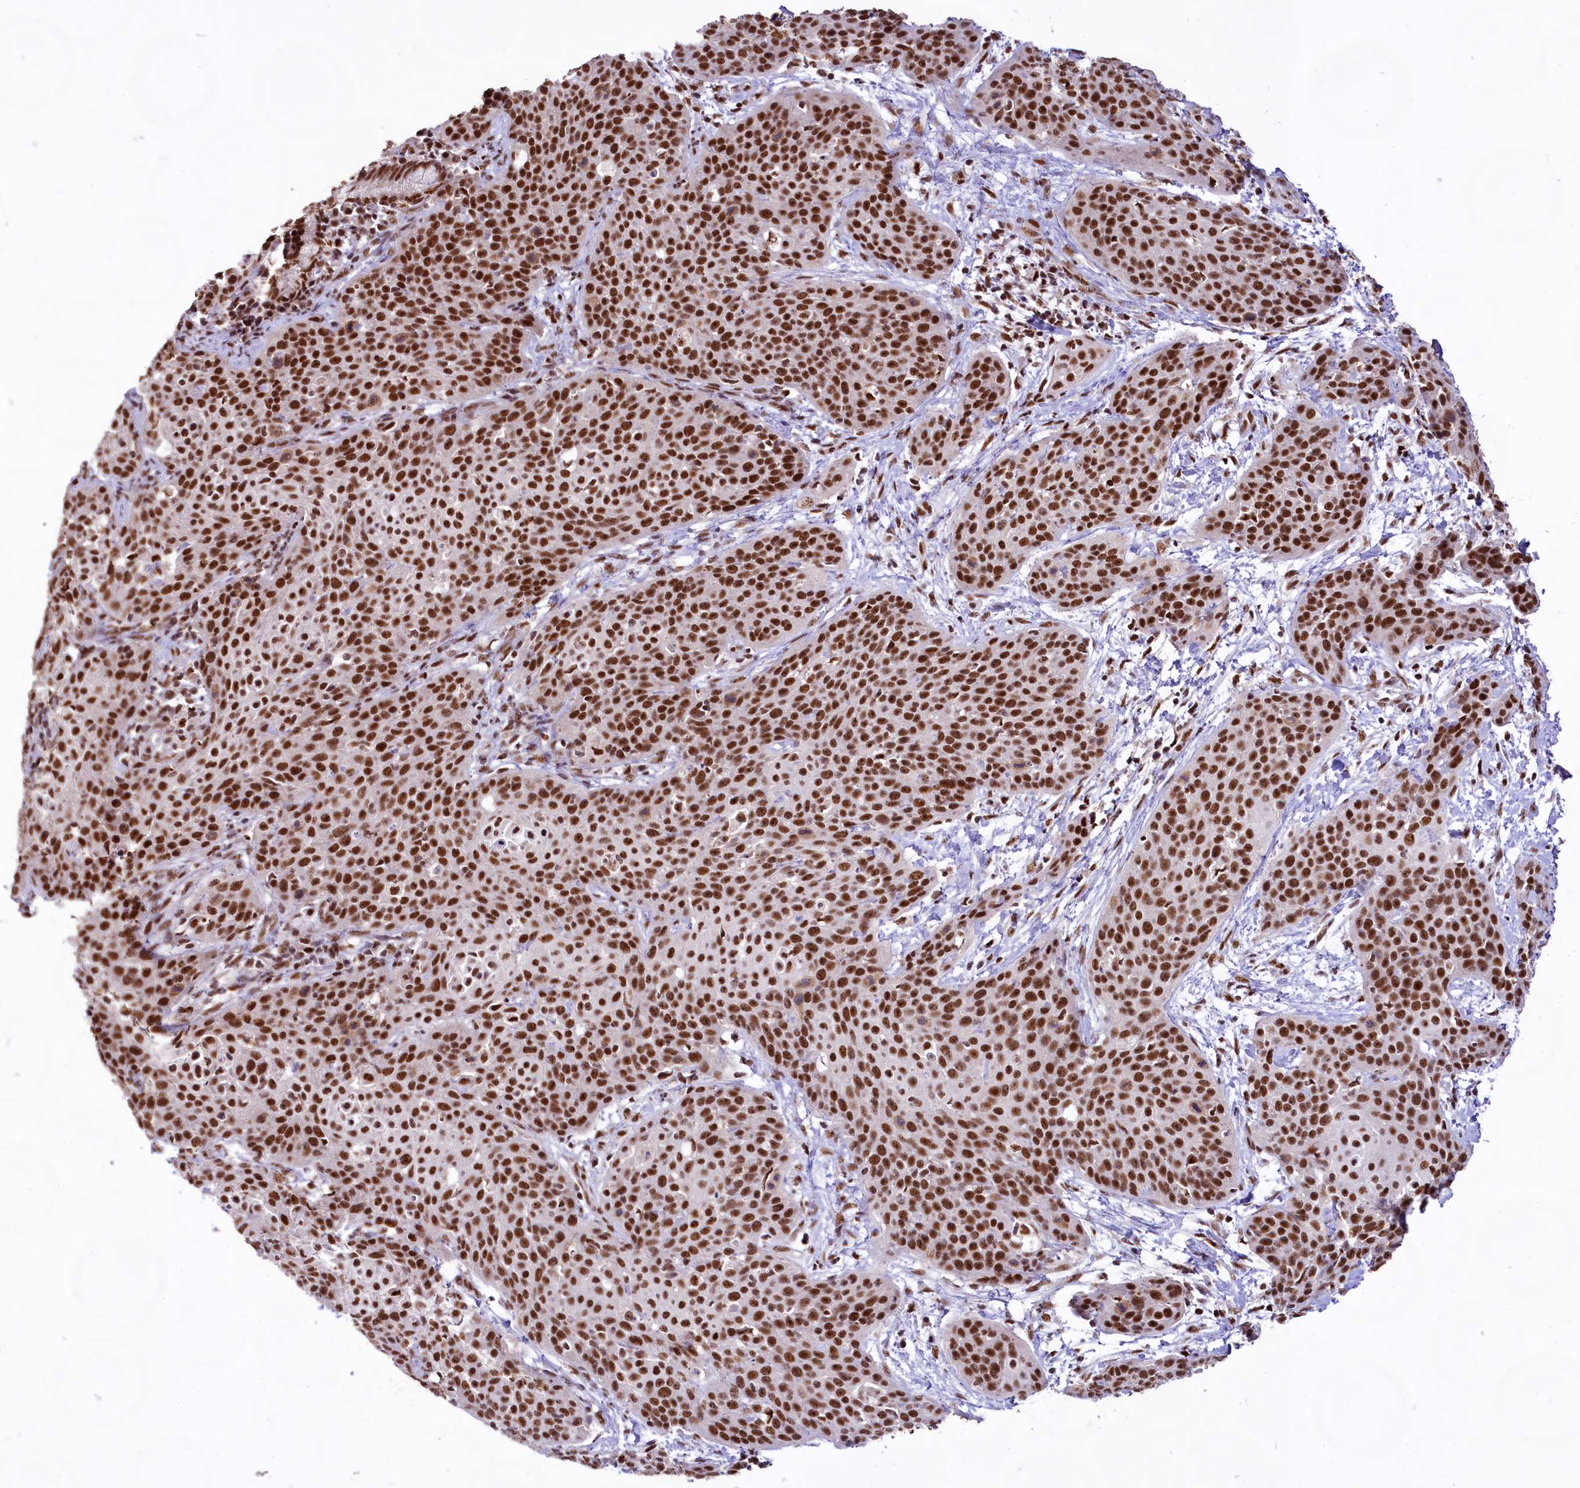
{"staining": {"intensity": "strong", "quantity": ">75%", "location": "nuclear"}, "tissue": "cervical cancer", "cell_type": "Tumor cells", "image_type": "cancer", "snomed": [{"axis": "morphology", "description": "Squamous cell carcinoma, NOS"}, {"axis": "topography", "description": "Cervix"}], "caption": "Human cervical squamous cell carcinoma stained with a protein marker reveals strong staining in tumor cells.", "gene": "HIRA", "patient": {"sex": "female", "age": 38}}